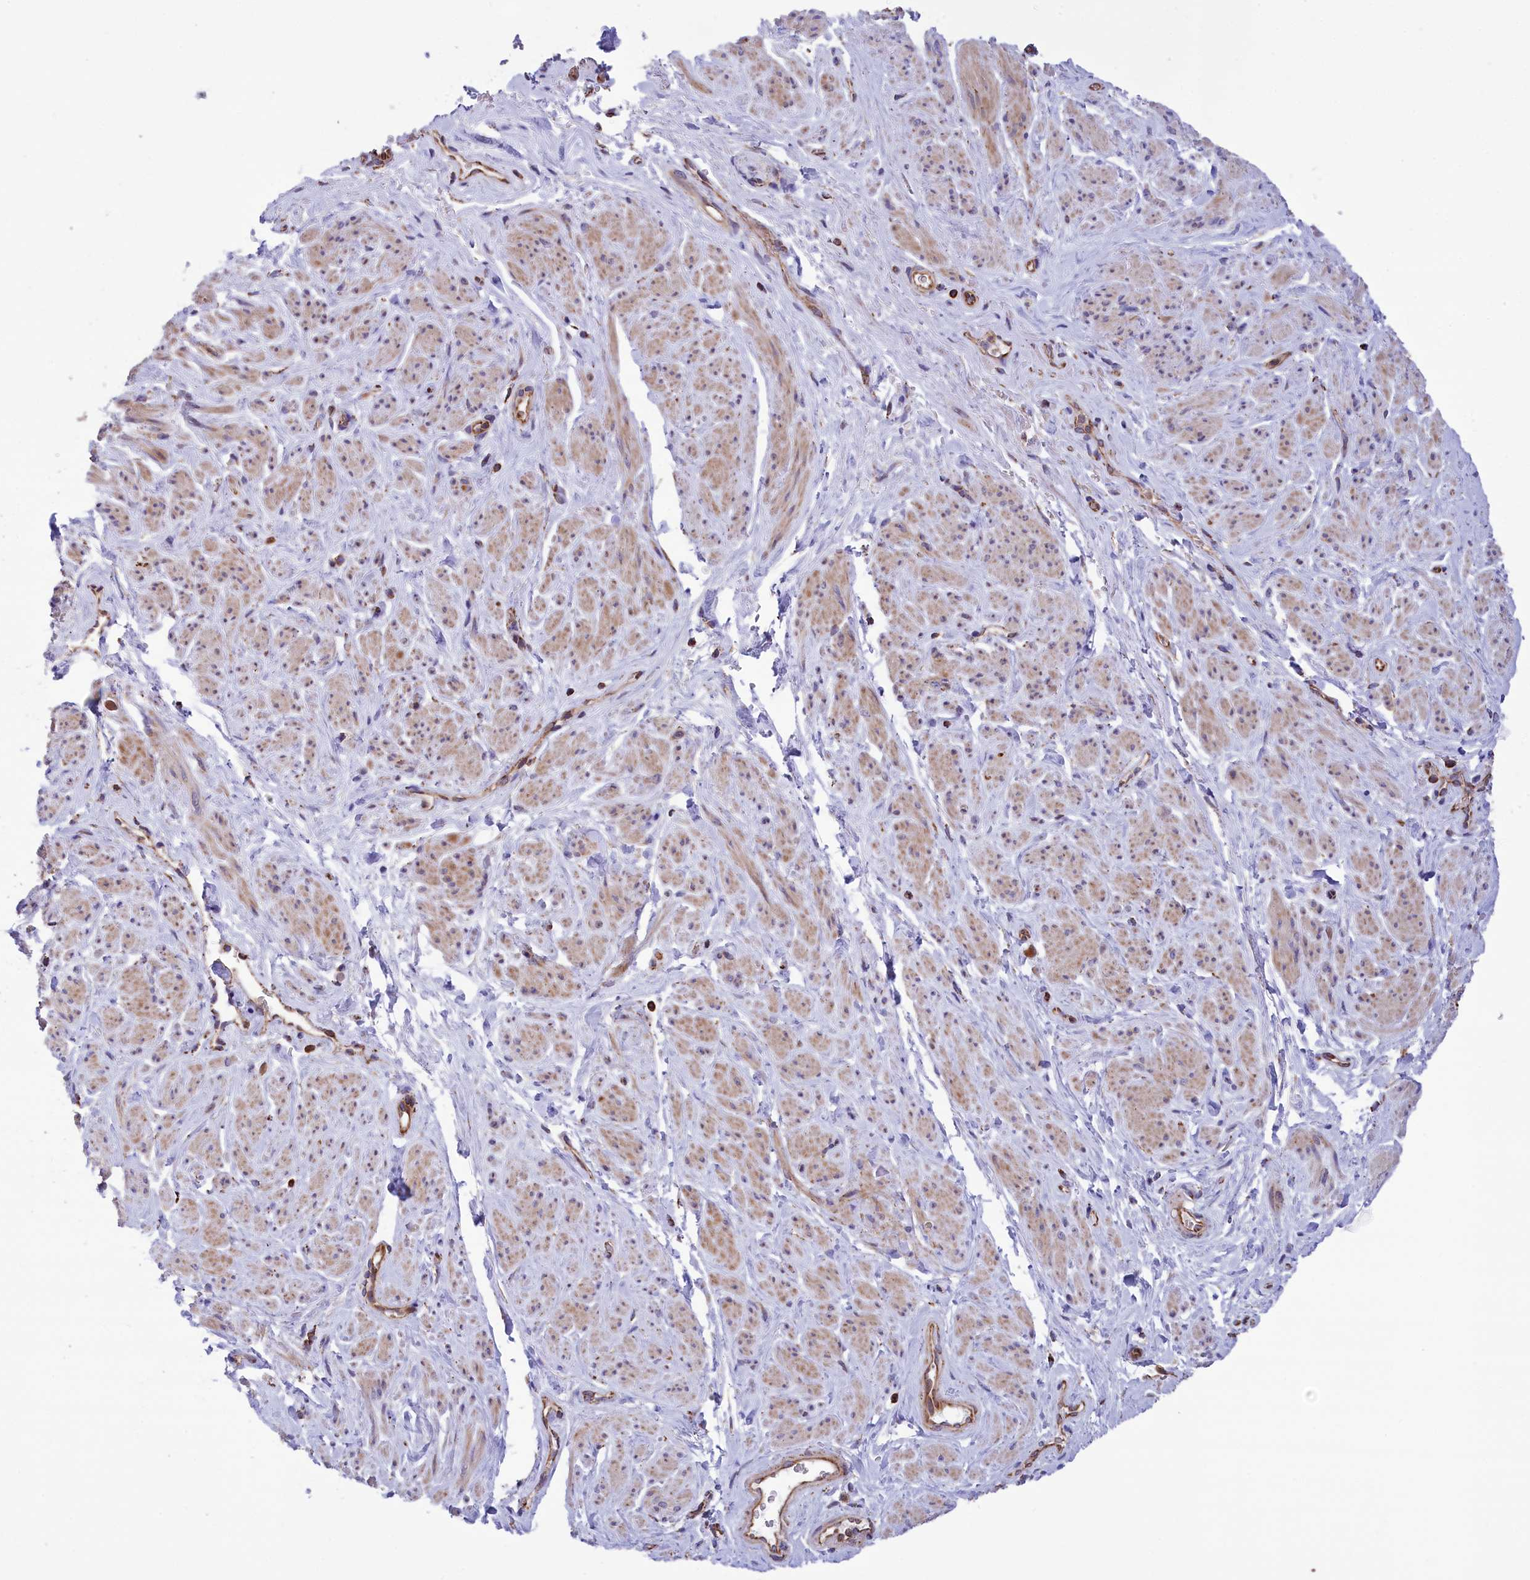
{"staining": {"intensity": "weak", "quantity": "25%-75%", "location": "cytoplasmic/membranous"}, "tissue": "smooth muscle", "cell_type": "Smooth muscle cells", "image_type": "normal", "snomed": [{"axis": "morphology", "description": "Normal tissue, NOS"}, {"axis": "topography", "description": "Smooth muscle"}, {"axis": "topography", "description": "Peripheral nerve tissue"}], "caption": "An IHC image of normal tissue is shown. Protein staining in brown shows weak cytoplasmic/membranous positivity in smooth muscle within smooth muscle cells.", "gene": "GATB", "patient": {"sex": "male", "age": 69}}